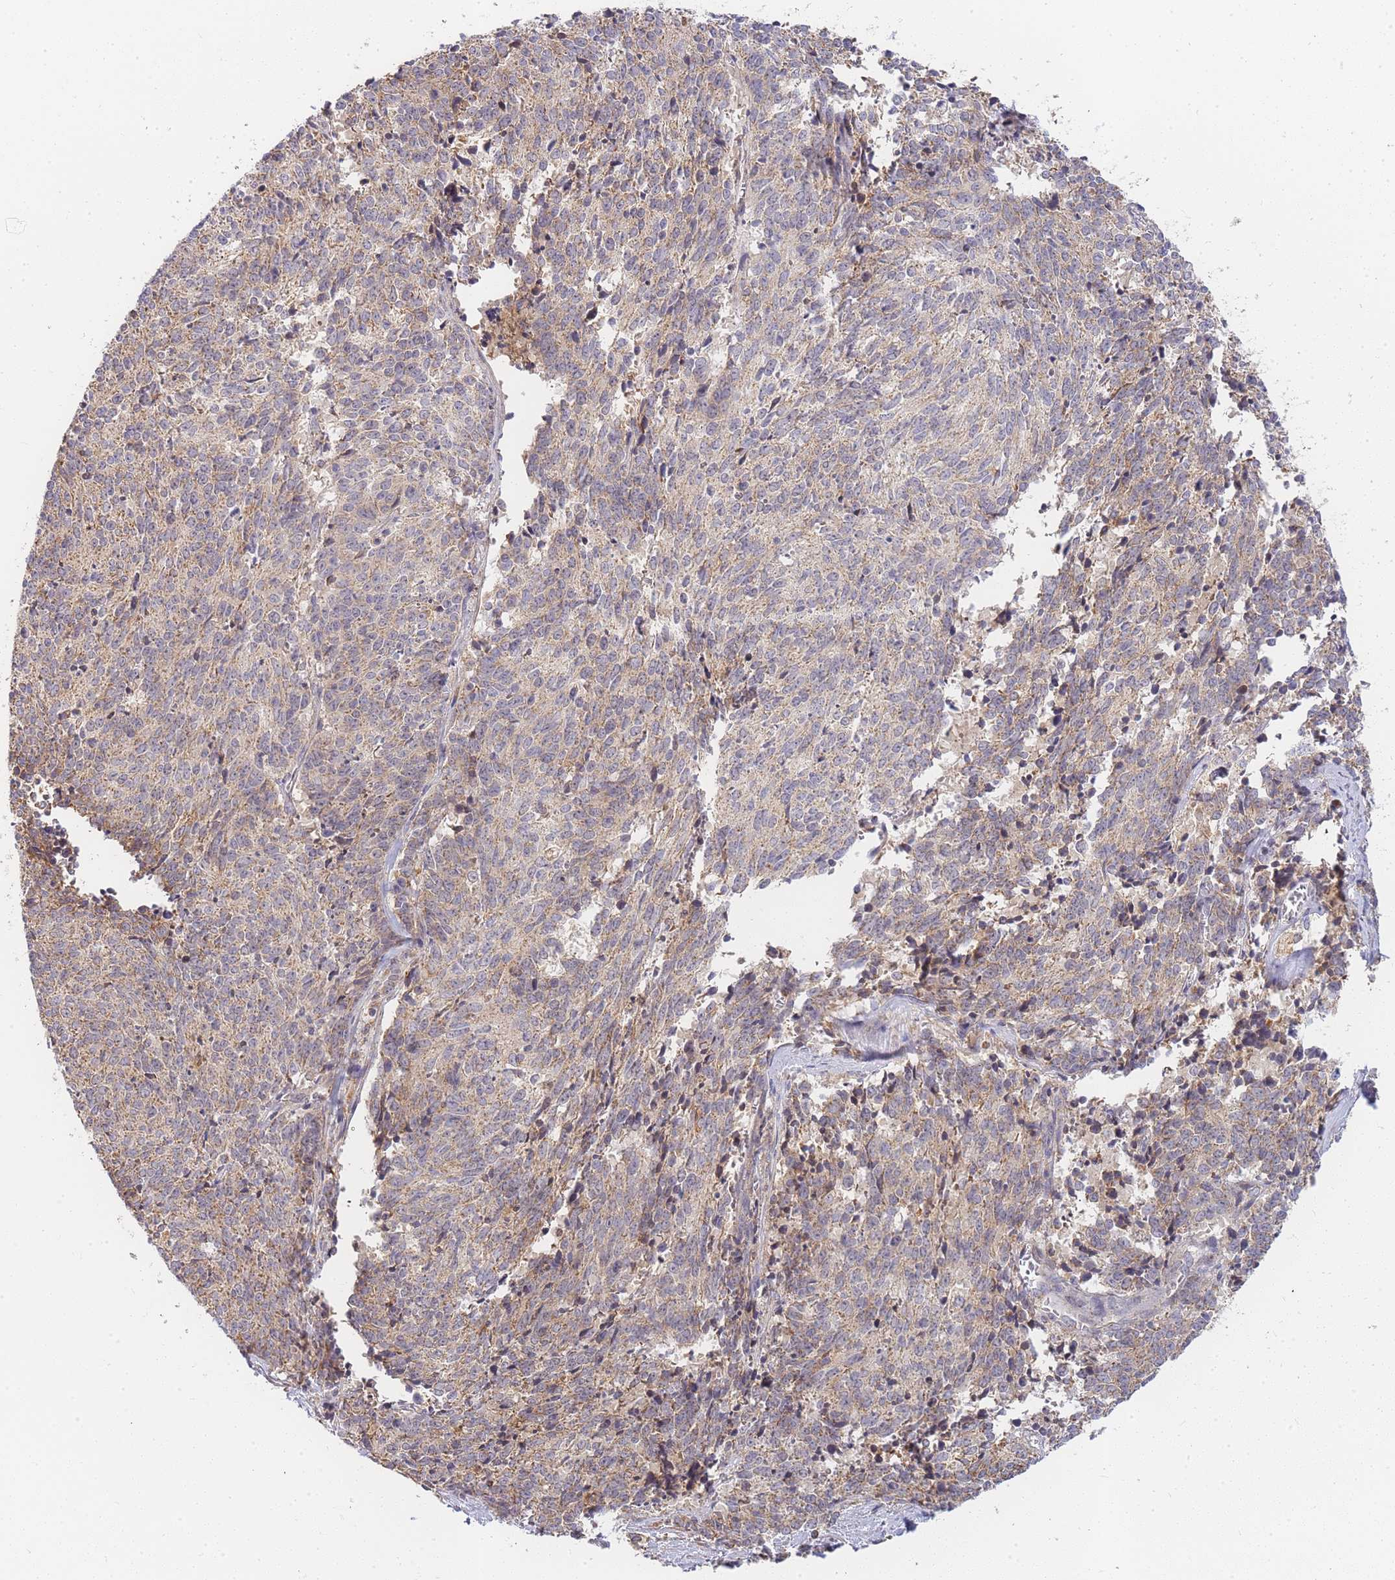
{"staining": {"intensity": "weak", "quantity": ">75%", "location": "cytoplasmic/membranous"}, "tissue": "cervical cancer", "cell_type": "Tumor cells", "image_type": "cancer", "snomed": [{"axis": "morphology", "description": "Squamous cell carcinoma, NOS"}, {"axis": "topography", "description": "Cervix"}], "caption": "Weak cytoplasmic/membranous expression for a protein is appreciated in about >75% of tumor cells of cervical squamous cell carcinoma using immunohistochemistry (IHC).", "gene": "ADCY9", "patient": {"sex": "female", "age": 29}}